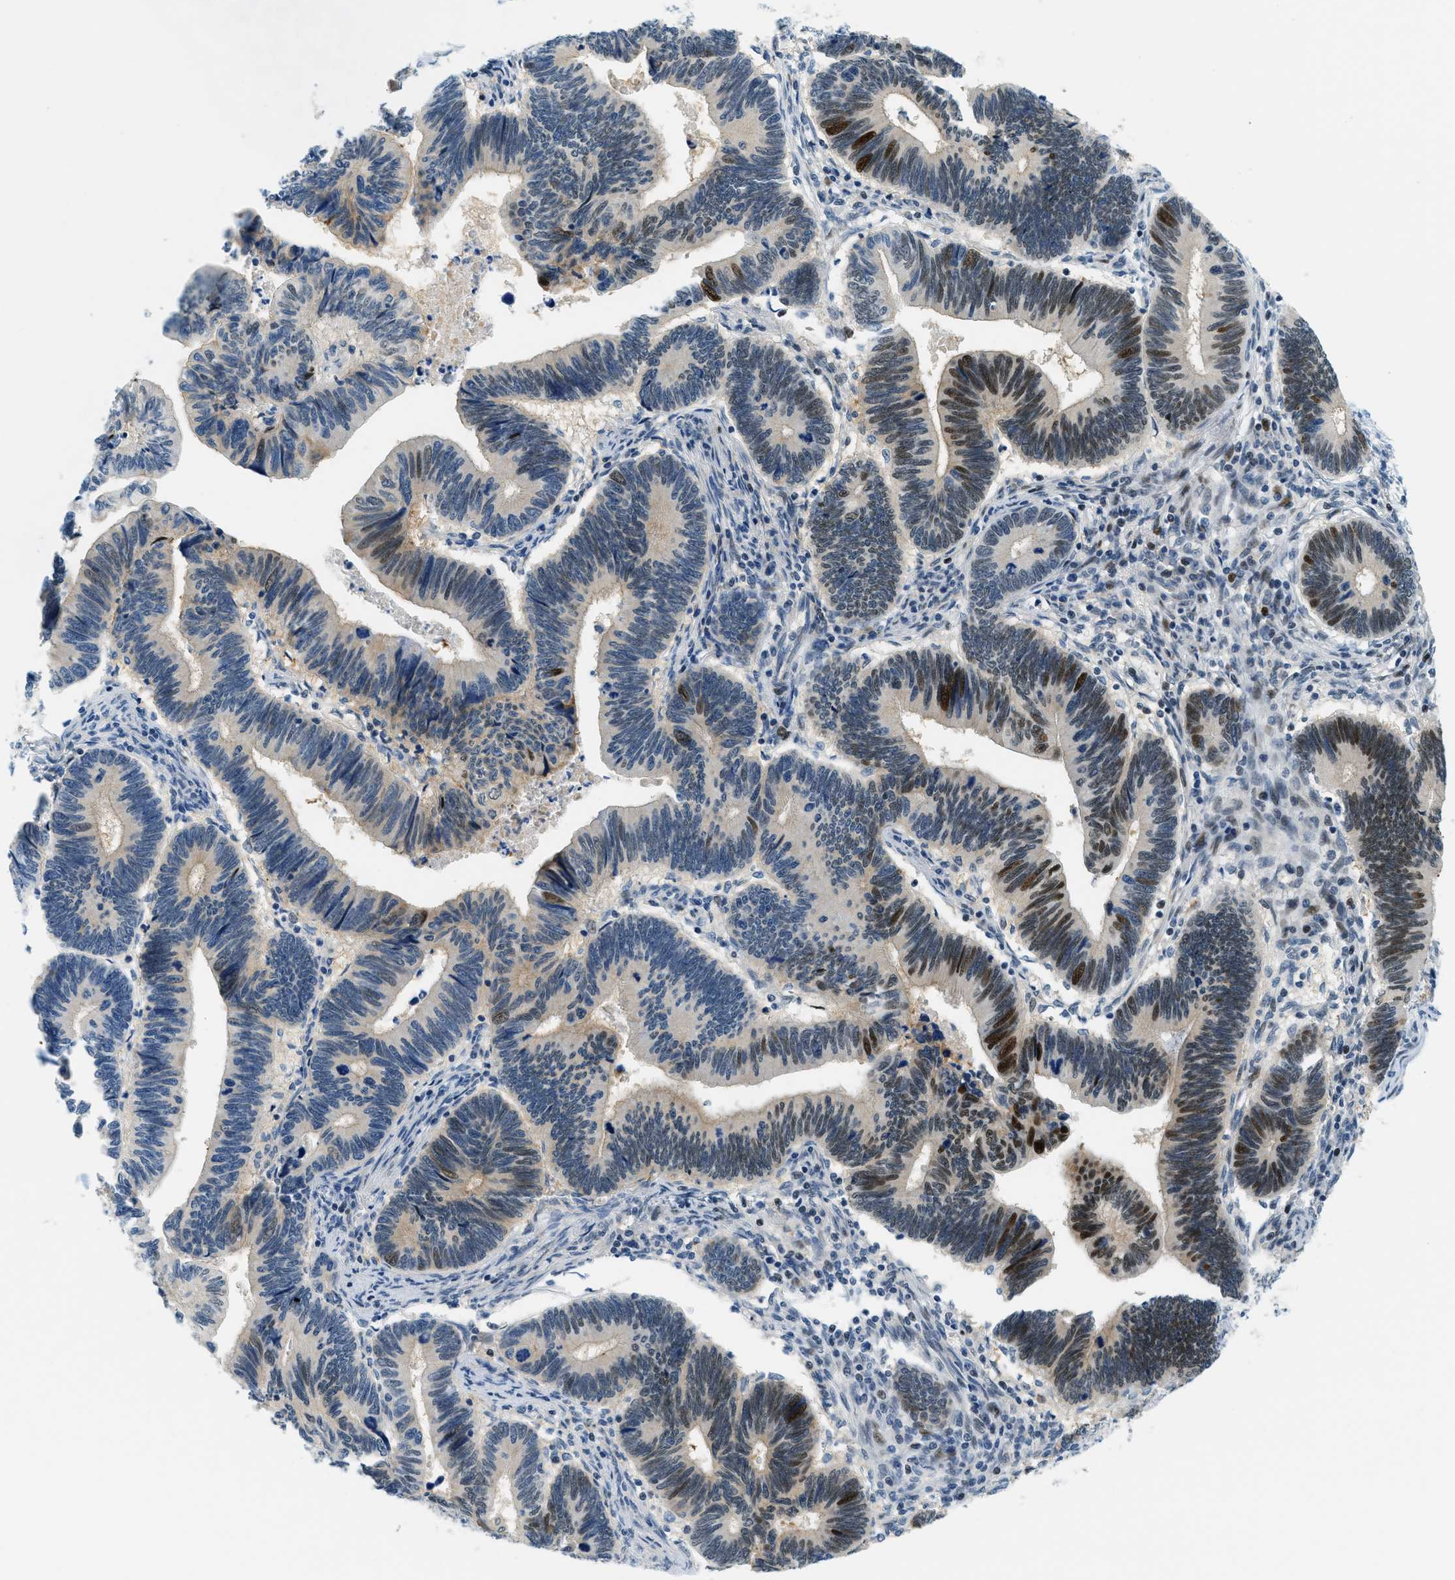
{"staining": {"intensity": "strong", "quantity": "<25%", "location": "cytoplasmic/membranous,nuclear"}, "tissue": "pancreatic cancer", "cell_type": "Tumor cells", "image_type": "cancer", "snomed": [{"axis": "morphology", "description": "Adenocarcinoma, NOS"}, {"axis": "topography", "description": "Pancreas"}], "caption": "Tumor cells exhibit strong cytoplasmic/membranous and nuclear staining in approximately <25% of cells in pancreatic cancer (adenocarcinoma).", "gene": "CYP4X1", "patient": {"sex": "female", "age": 70}}